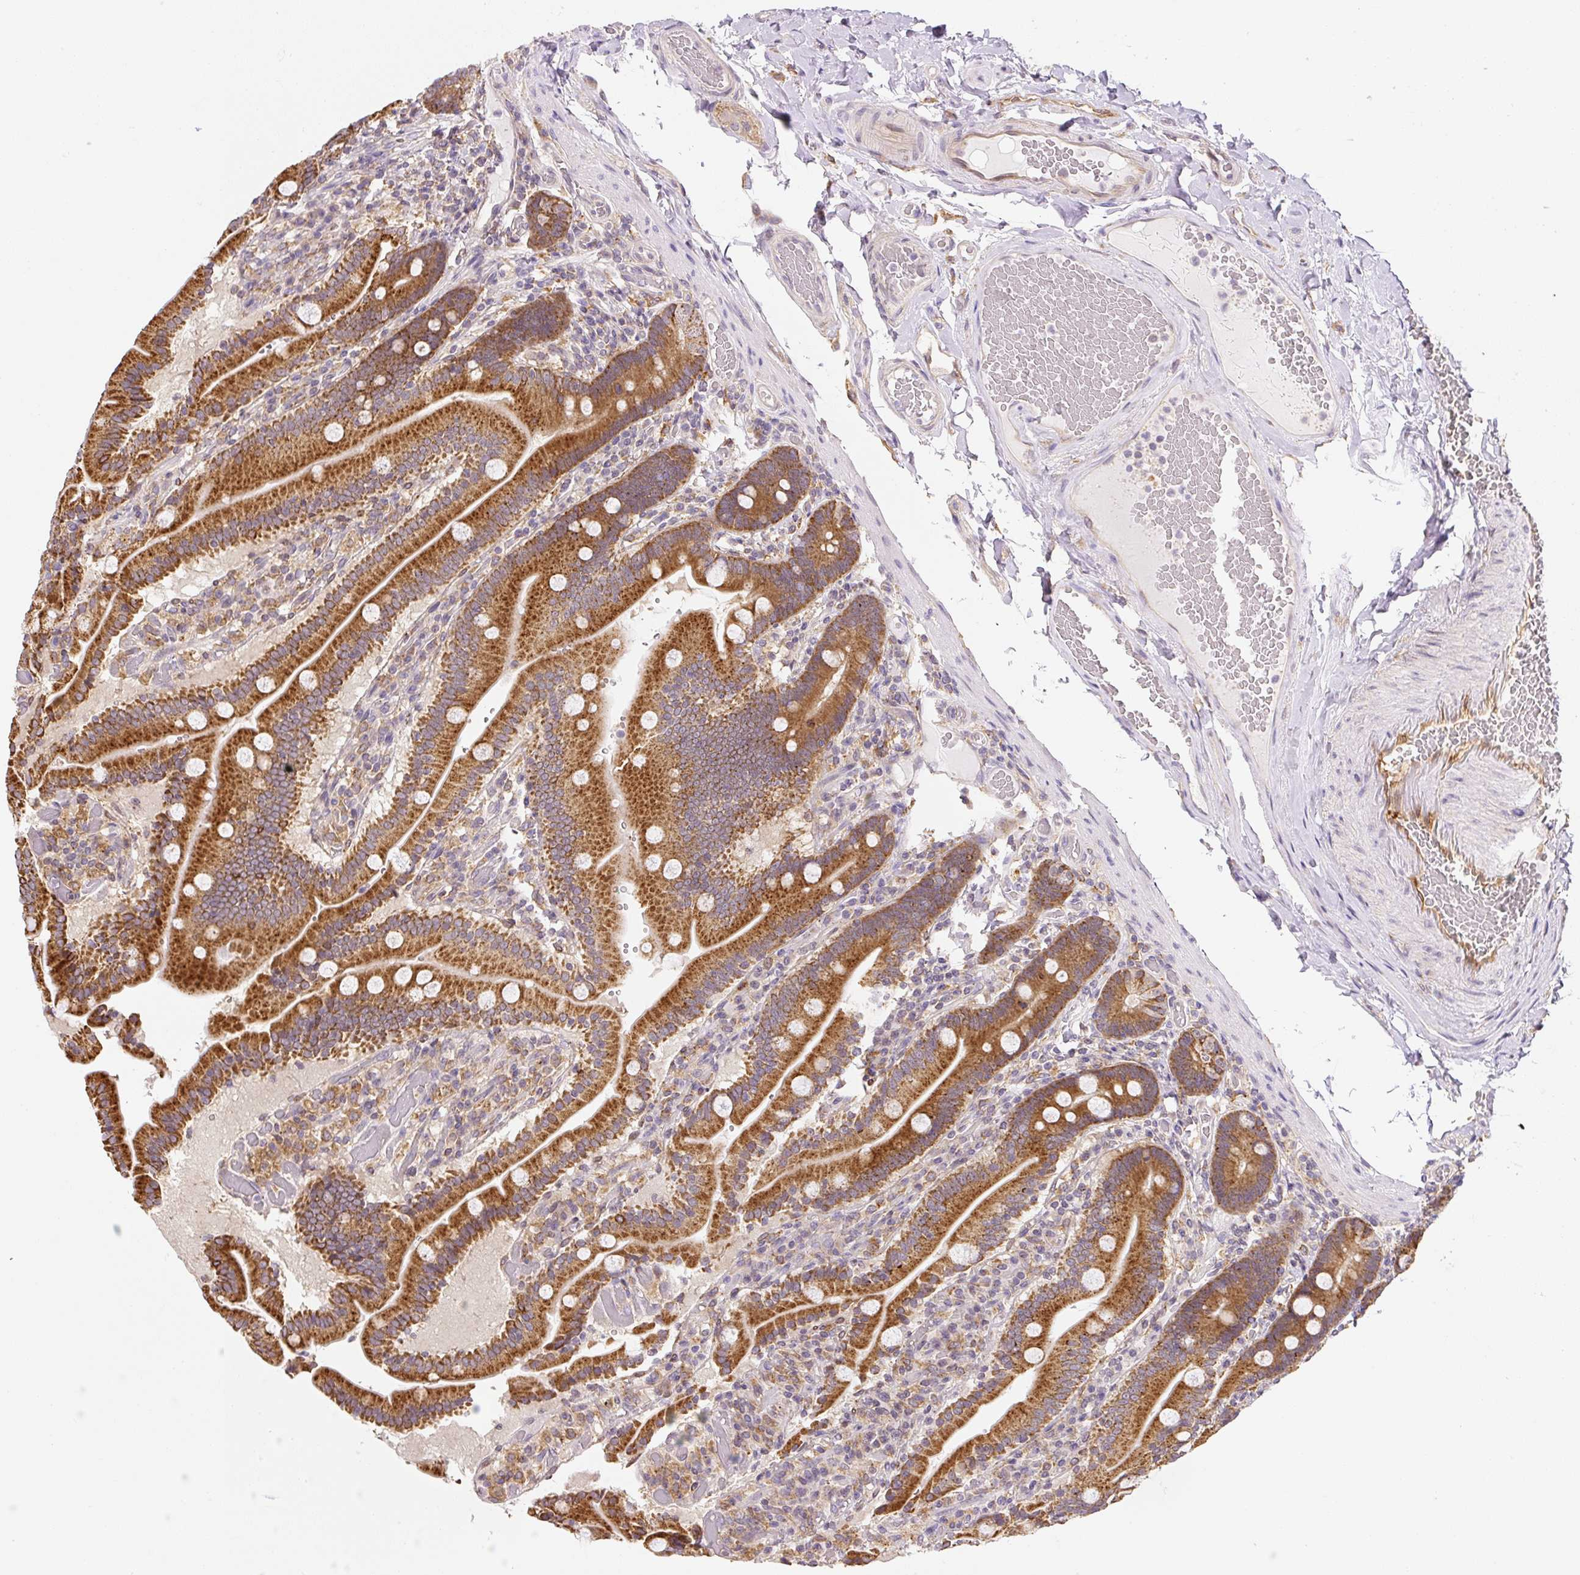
{"staining": {"intensity": "strong", "quantity": ">75%", "location": "cytoplasmic/membranous"}, "tissue": "duodenum", "cell_type": "Glandular cells", "image_type": "normal", "snomed": [{"axis": "morphology", "description": "Normal tissue, NOS"}, {"axis": "topography", "description": "Duodenum"}], "caption": "An immunohistochemistry (IHC) photomicrograph of unremarkable tissue is shown. Protein staining in brown labels strong cytoplasmic/membranous positivity in duodenum within glandular cells. The staining was performed using DAB (3,3'-diaminobenzidine), with brown indicating positive protein expression. Nuclei are stained blue with hematoxylin.", "gene": "PLA2G4A", "patient": {"sex": "female", "age": 62}}